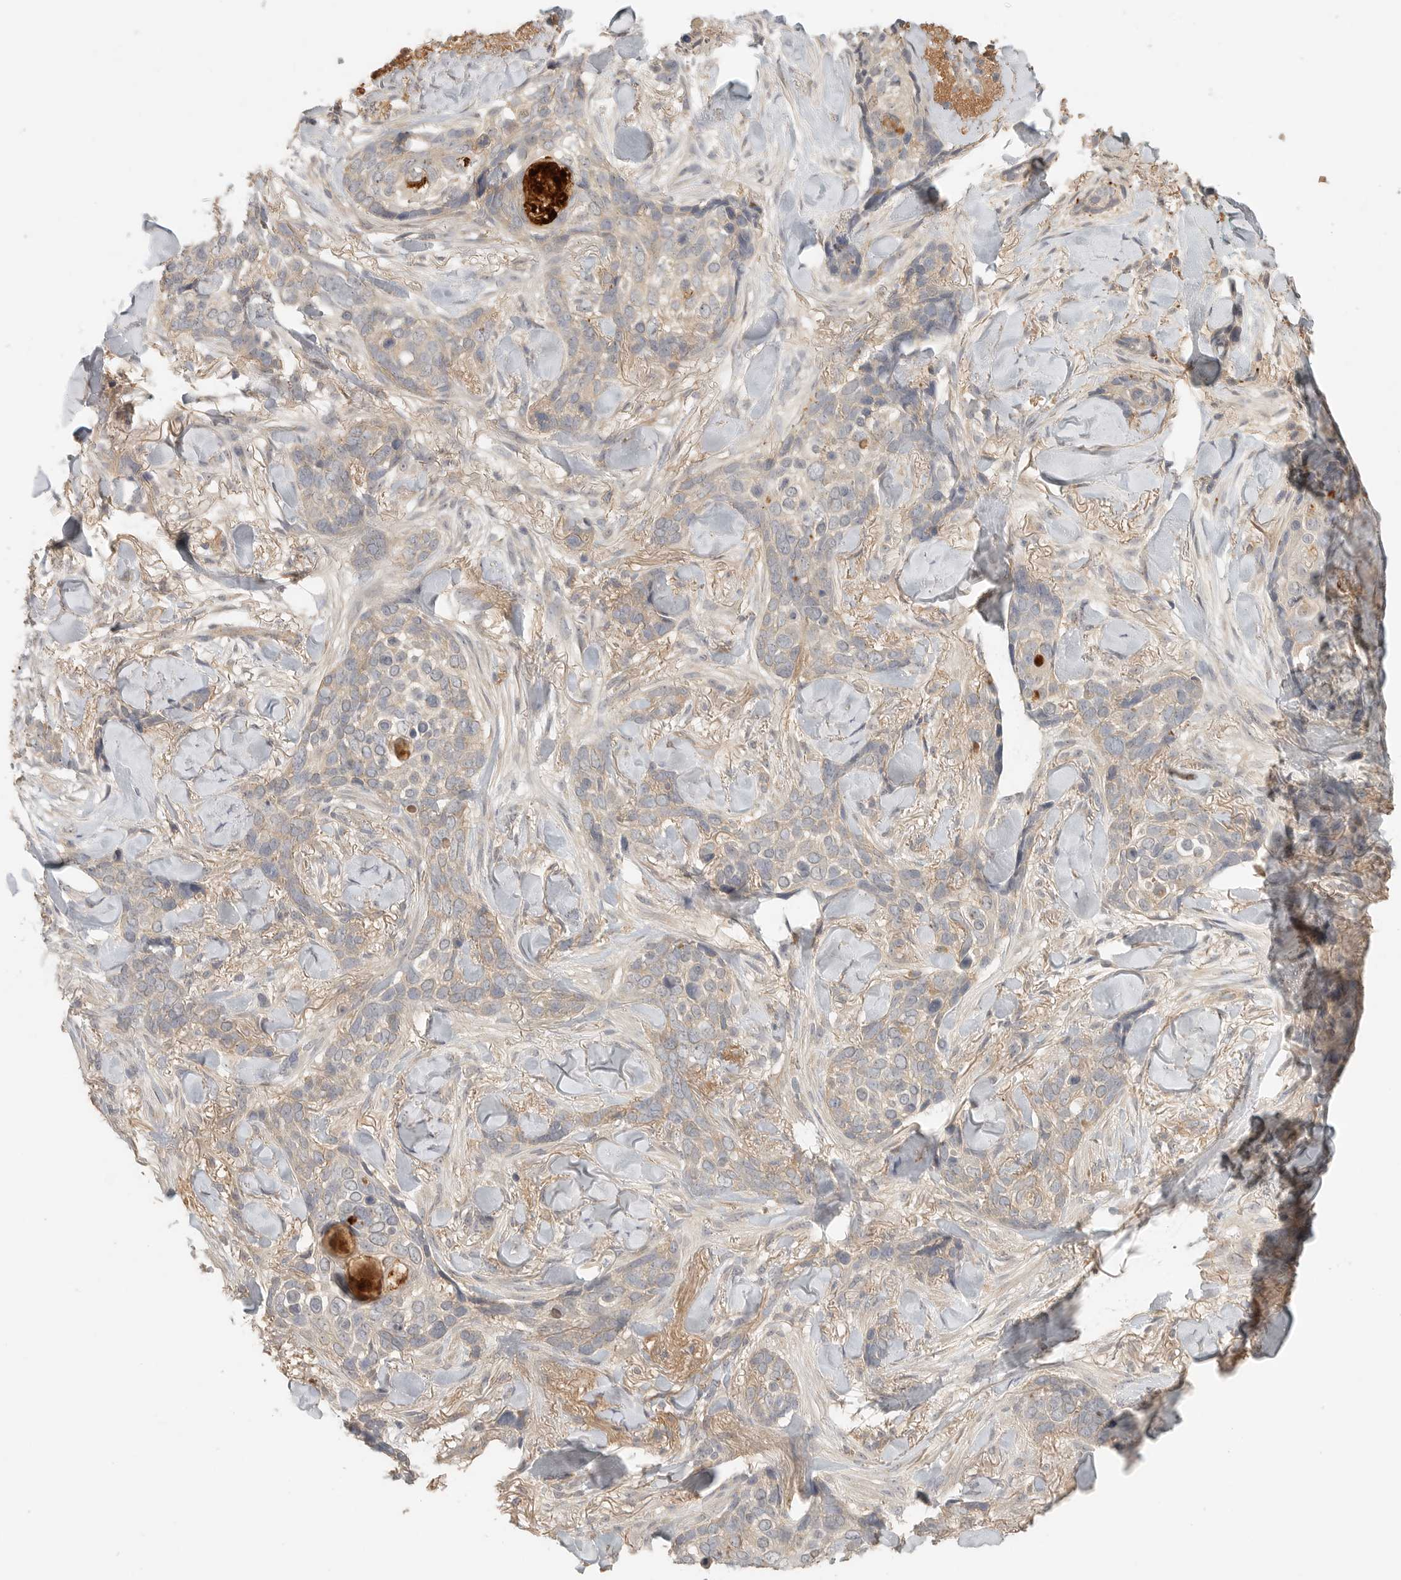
{"staining": {"intensity": "weak", "quantity": "25%-75%", "location": "cytoplasmic/membranous"}, "tissue": "skin cancer", "cell_type": "Tumor cells", "image_type": "cancer", "snomed": [{"axis": "morphology", "description": "Basal cell carcinoma"}, {"axis": "topography", "description": "Skin"}], "caption": "The histopathology image reveals a brown stain indicating the presence of a protein in the cytoplasmic/membranous of tumor cells in skin cancer (basal cell carcinoma).", "gene": "HDAC6", "patient": {"sex": "female", "age": 82}}